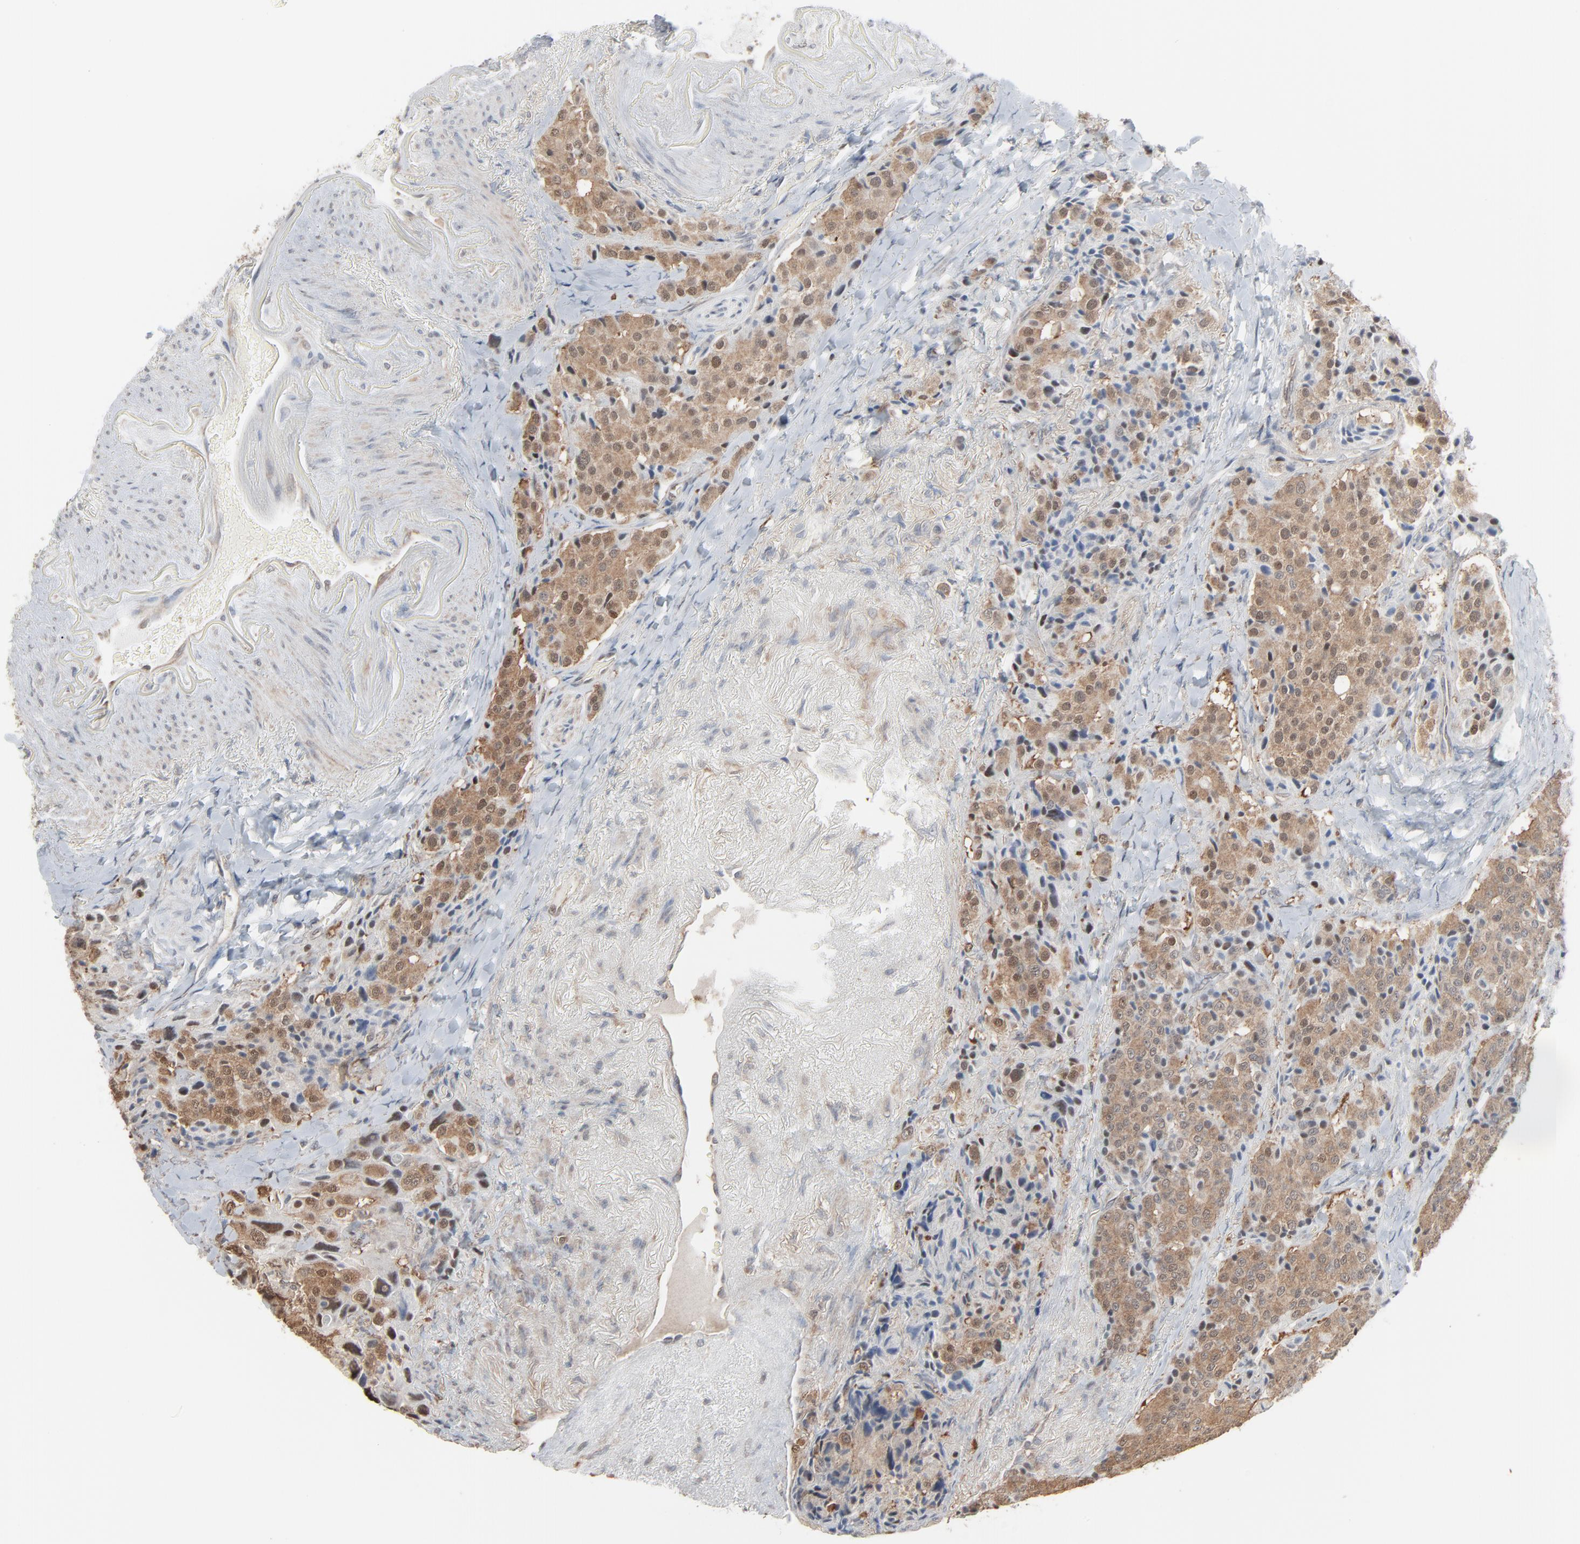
{"staining": {"intensity": "weak", "quantity": ">75%", "location": "cytoplasmic/membranous"}, "tissue": "carcinoid", "cell_type": "Tumor cells", "image_type": "cancer", "snomed": [{"axis": "morphology", "description": "Carcinoid, malignant, NOS"}, {"axis": "topography", "description": "Colon"}], "caption": "Tumor cells display weak cytoplasmic/membranous positivity in approximately >75% of cells in carcinoid (malignant).", "gene": "CCT5", "patient": {"sex": "female", "age": 61}}